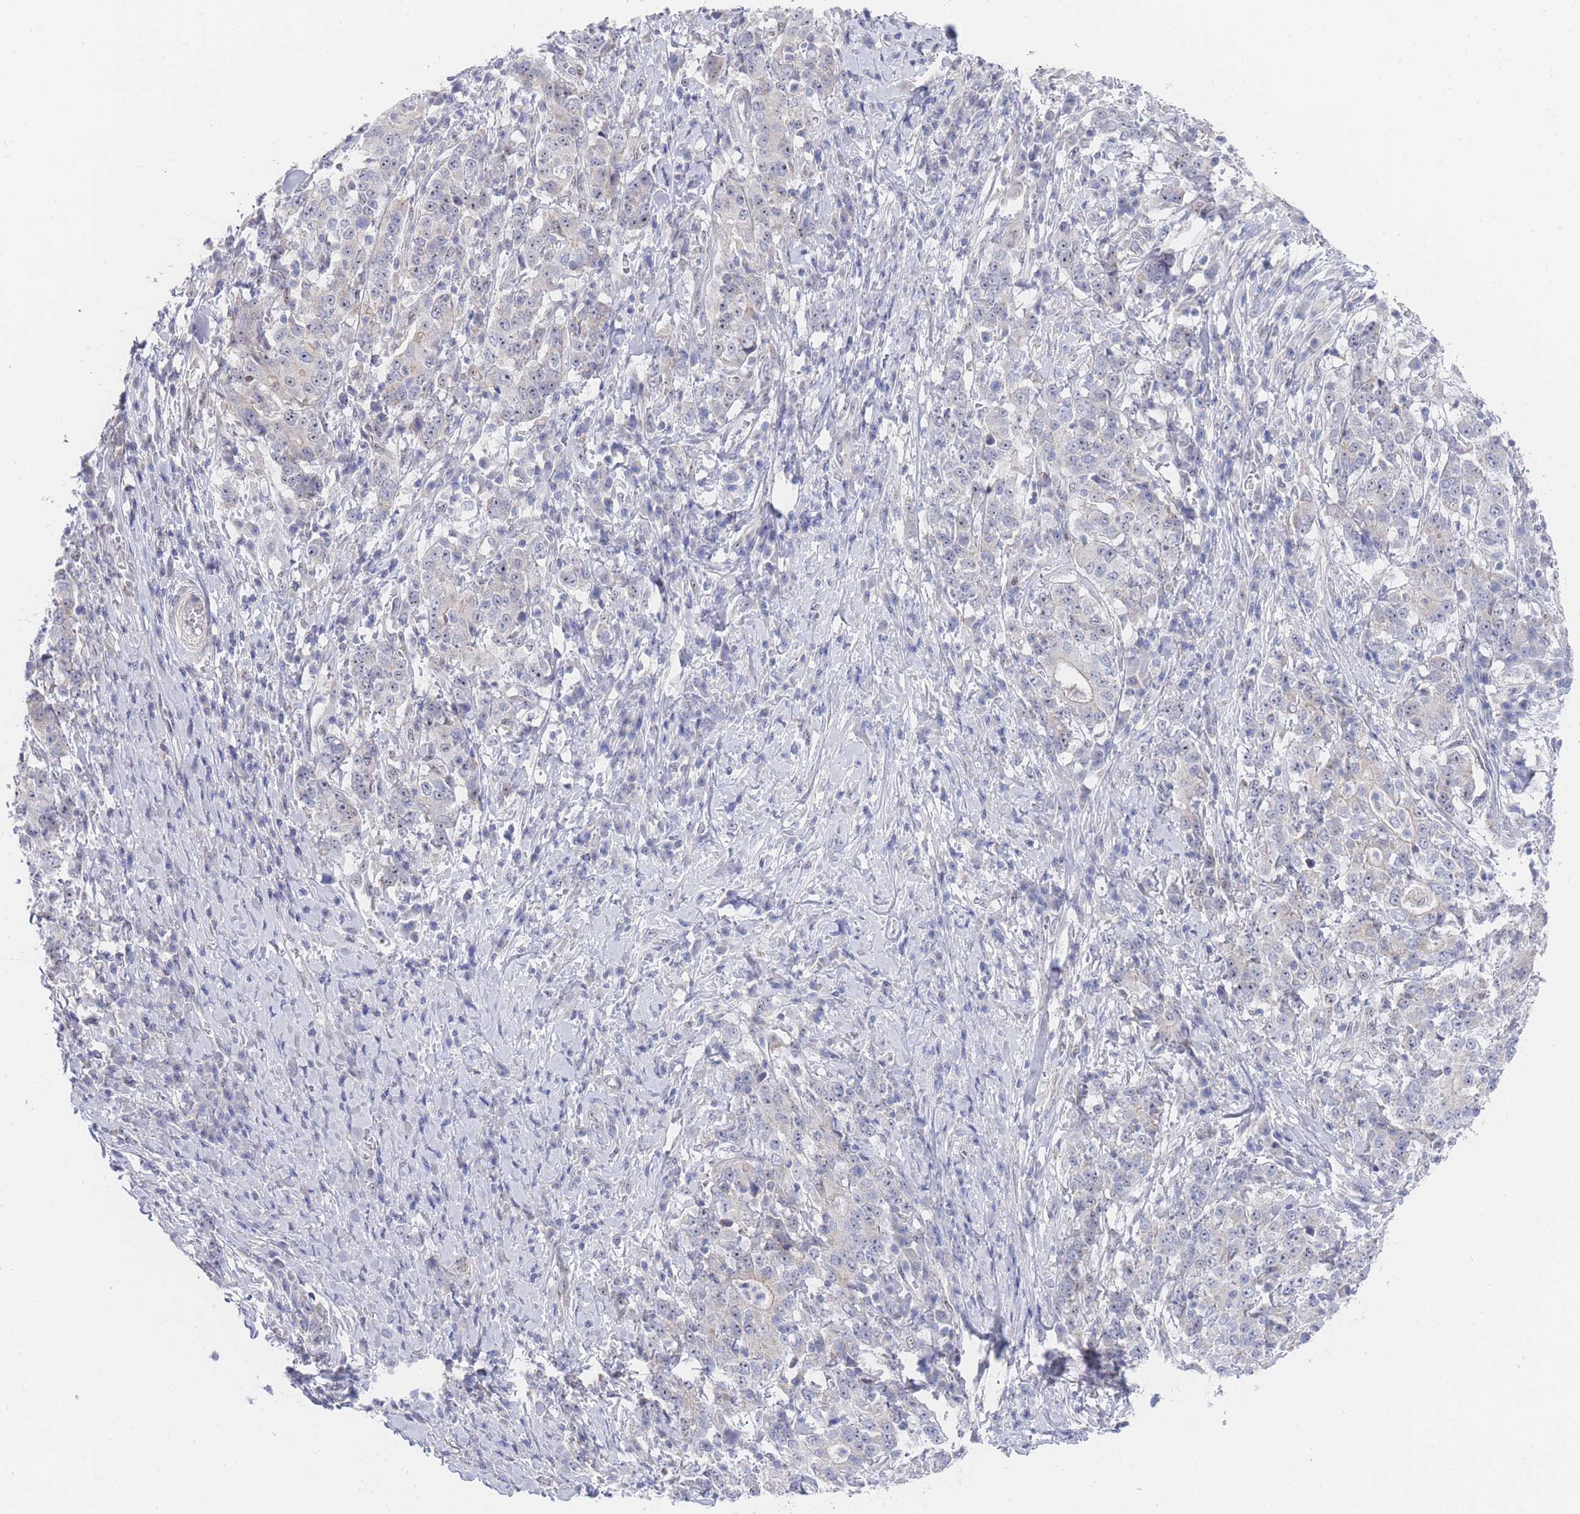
{"staining": {"intensity": "negative", "quantity": "none", "location": "none"}, "tissue": "stomach cancer", "cell_type": "Tumor cells", "image_type": "cancer", "snomed": [{"axis": "morphology", "description": "Normal tissue, NOS"}, {"axis": "morphology", "description": "Adenocarcinoma, NOS"}, {"axis": "topography", "description": "Stomach, upper"}, {"axis": "topography", "description": "Stomach"}], "caption": "Immunohistochemistry (IHC) histopathology image of neoplastic tissue: human stomach cancer (adenocarcinoma) stained with DAB demonstrates no significant protein positivity in tumor cells. The staining was performed using DAB (3,3'-diaminobenzidine) to visualize the protein expression in brown, while the nuclei were stained in blue with hematoxylin (Magnification: 20x).", "gene": "ZNF142", "patient": {"sex": "male", "age": 59}}